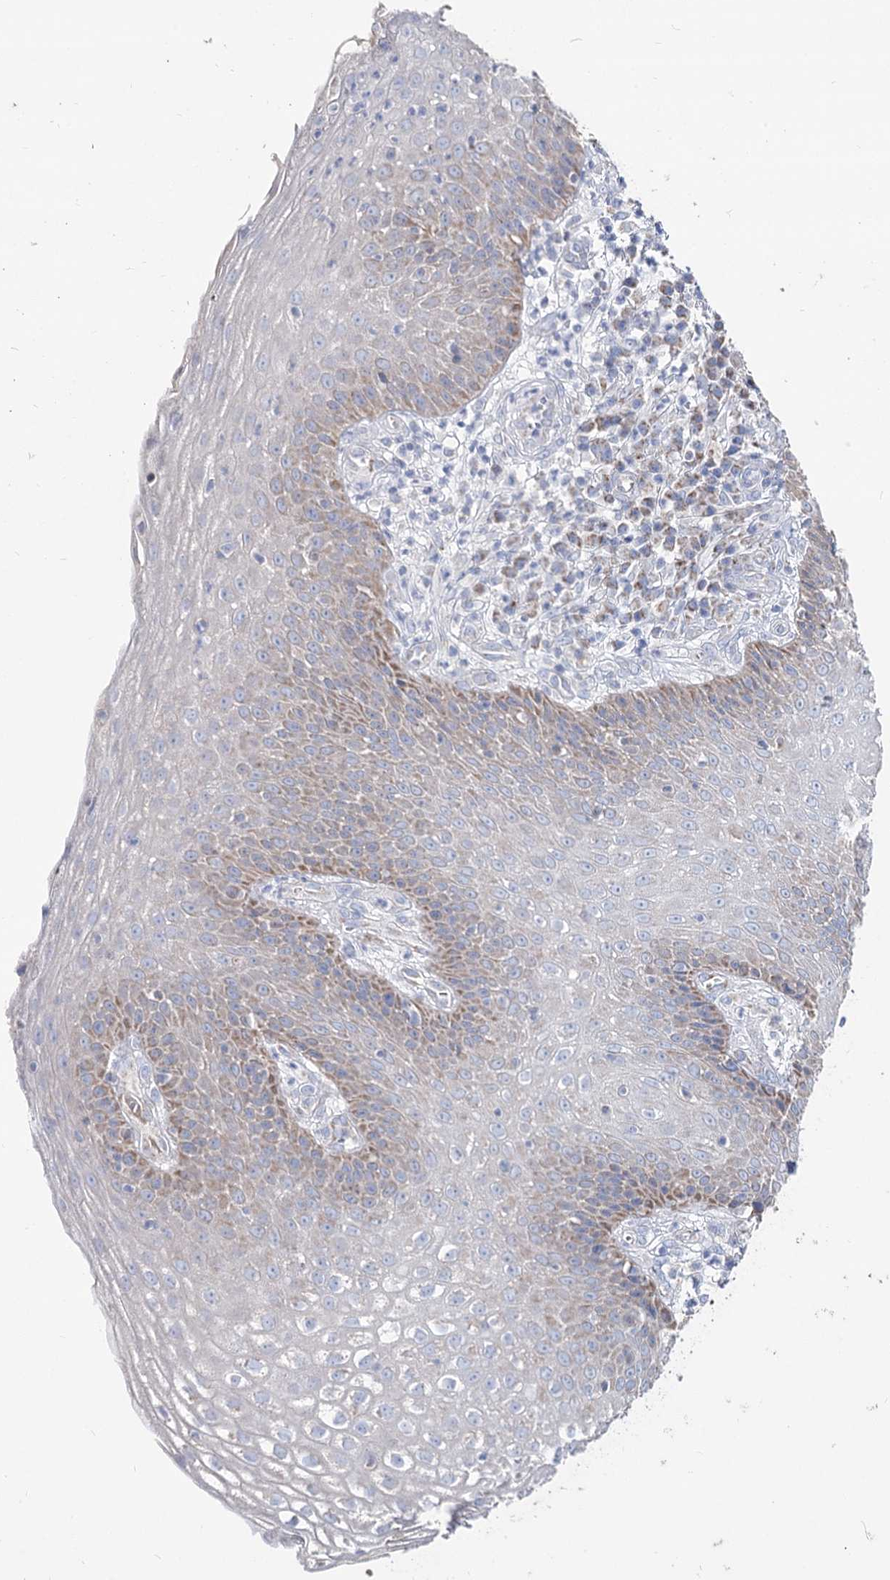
{"staining": {"intensity": "weak", "quantity": "<25%", "location": "cytoplasmic/membranous"}, "tissue": "cervical cancer", "cell_type": "Tumor cells", "image_type": "cancer", "snomed": [{"axis": "morphology", "description": "Squamous cell carcinoma, NOS"}, {"axis": "topography", "description": "Cervix"}], "caption": "There is no significant staining in tumor cells of cervical squamous cell carcinoma.", "gene": "MCCC2", "patient": {"sex": "female", "age": 34}}